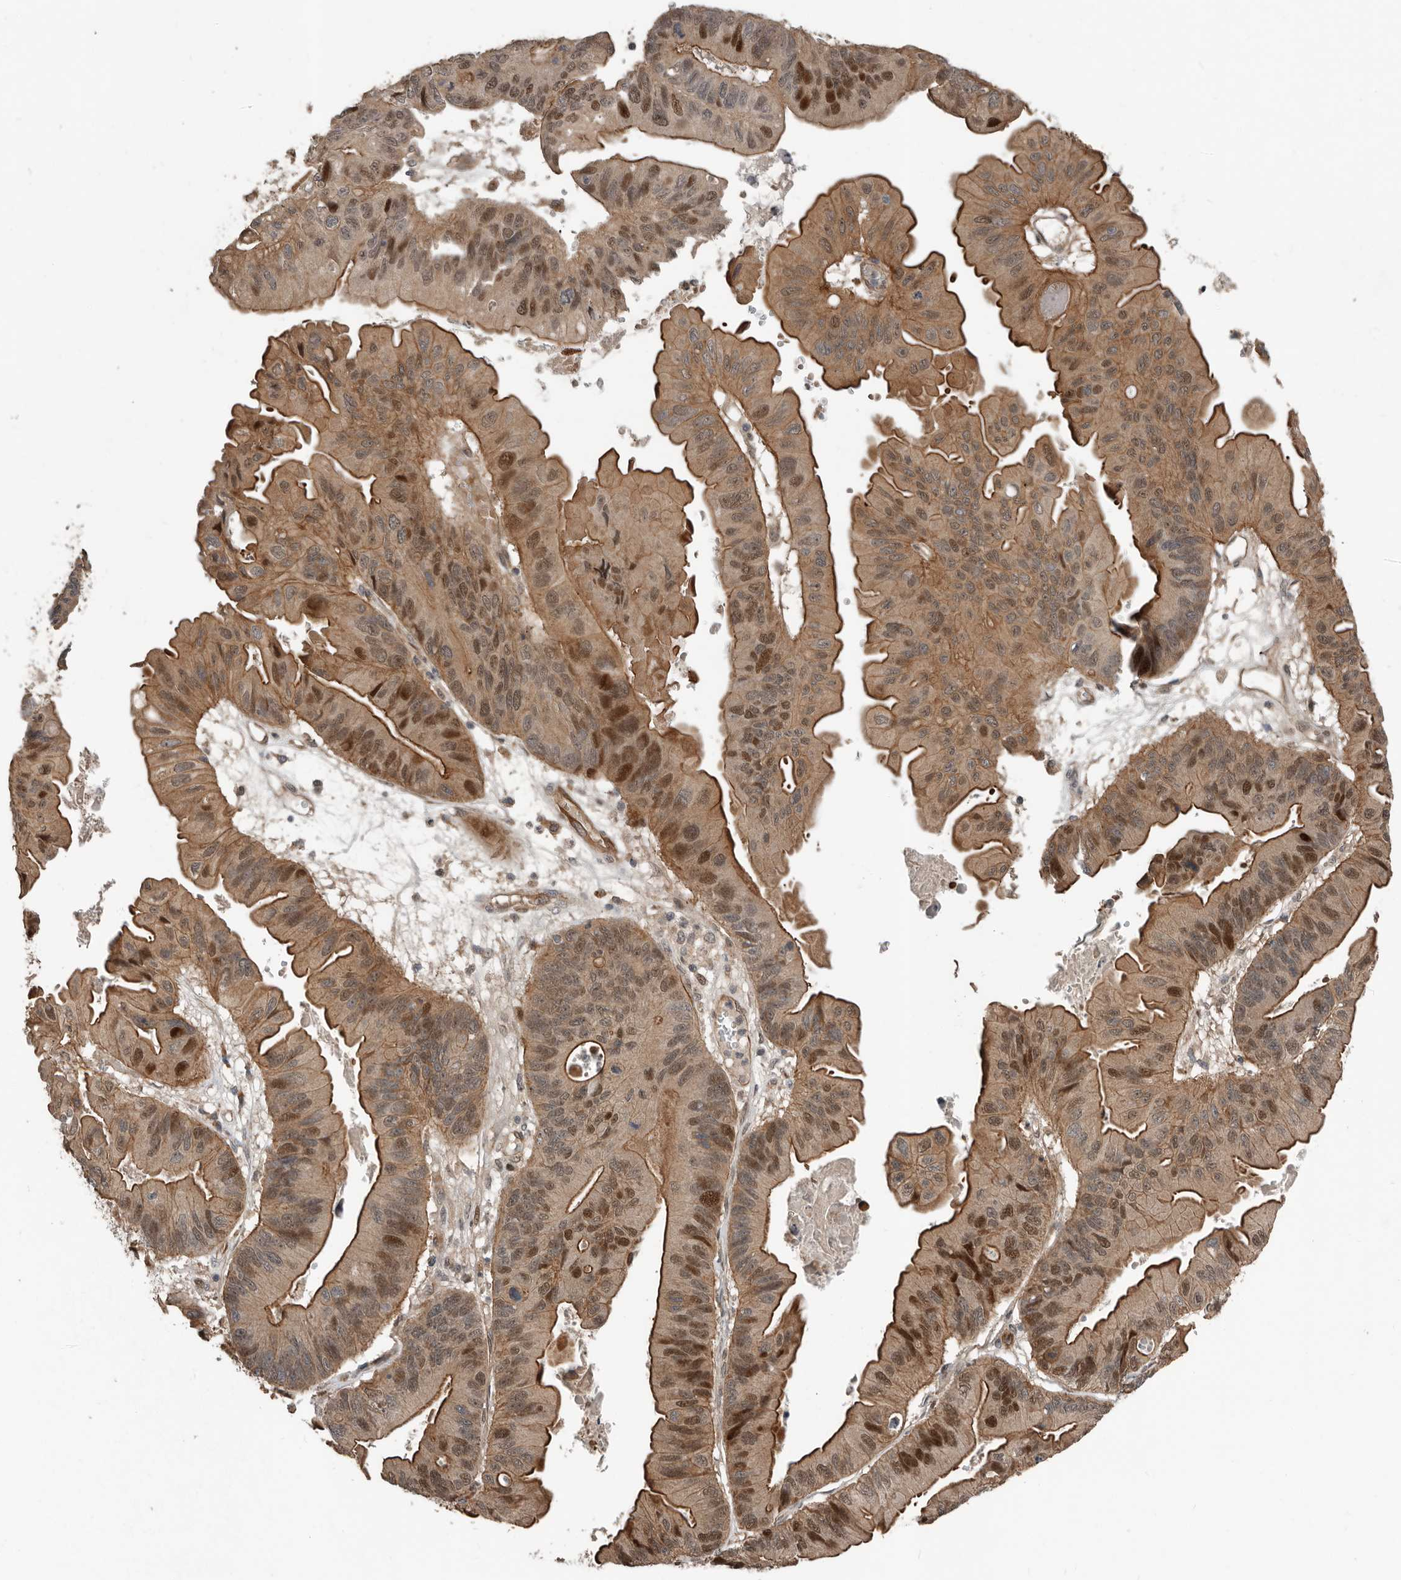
{"staining": {"intensity": "strong", "quantity": "25%-75%", "location": "cytoplasmic/membranous,nuclear"}, "tissue": "ovarian cancer", "cell_type": "Tumor cells", "image_type": "cancer", "snomed": [{"axis": "morphology", "description": "Cystadenocarcinoma, mucinous, NOS"}, {"axis": "topography", "description": "Ovary"}], "caption": "A brown stain labels strong cytoplasmic/membranous and nuclear expression of a protein in human ovarian cancer (mucinous cystadenocarcinoma) tumor cells. The protein of interest is stained brown, and the nuclei are stained in blue (DAB IHC with brightfield microscopy, high magnification).", "gene": "YOD1", "patient": {"sex": "female", "age": 61}}